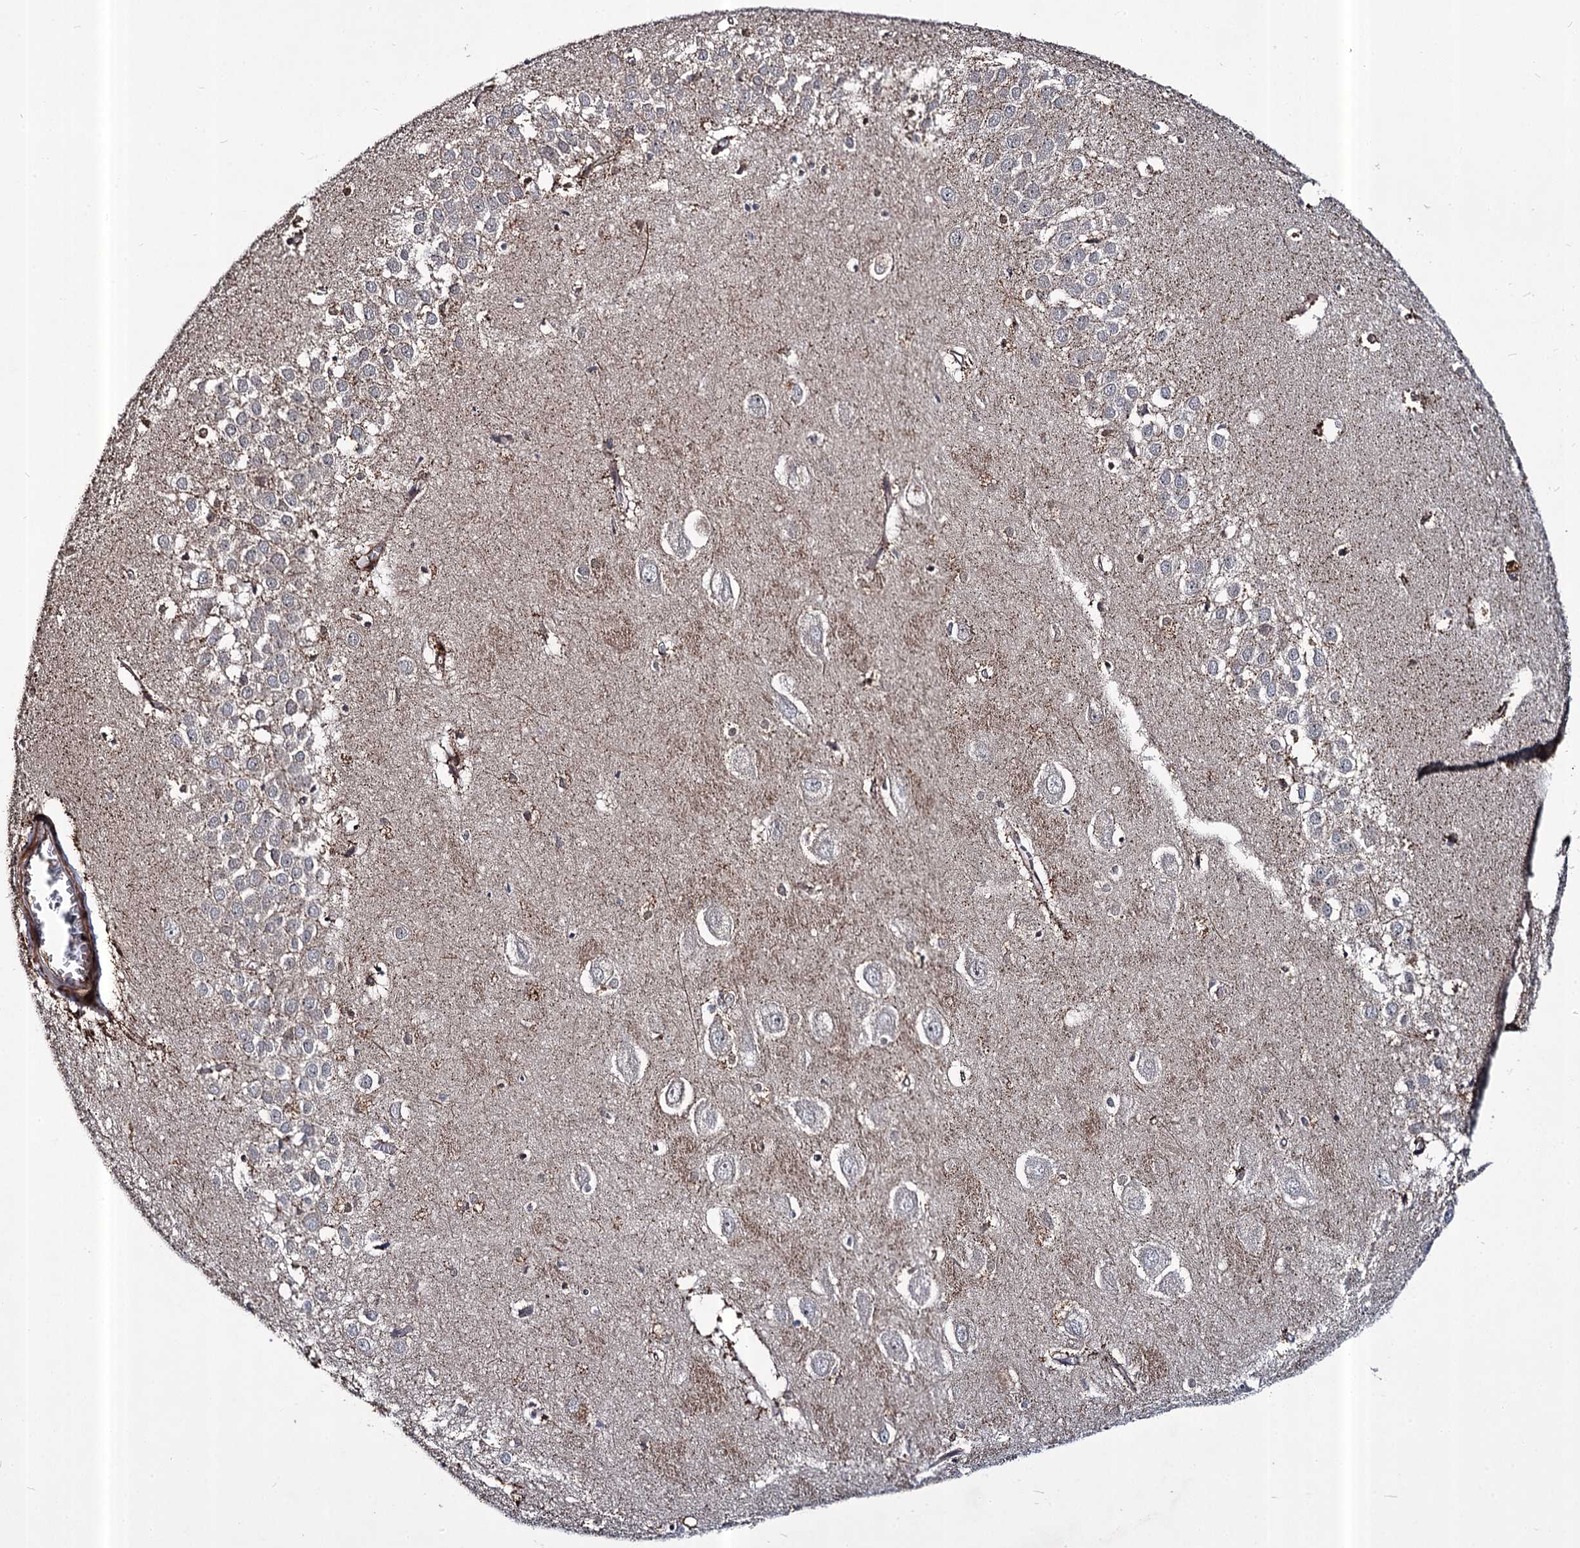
{"staining": {"intensity": "negative", "quantity": "none", "location": "none"}, "tissue": "hippocampus", "cell_type": "Glial cells", "image_type": "normal", "snomed": [{"axis": "morphology", "description": "Normal tissue, NOS"}, {"axis": "topography", "description": "Hippocampus"}], "caption": "Human hippocampus stained for a protein using immunohistochemistry (IHC) exhibits no staining in glial cells.", "gene": "ABLIM1", "patient": {"sex": "female", "age": 64}}